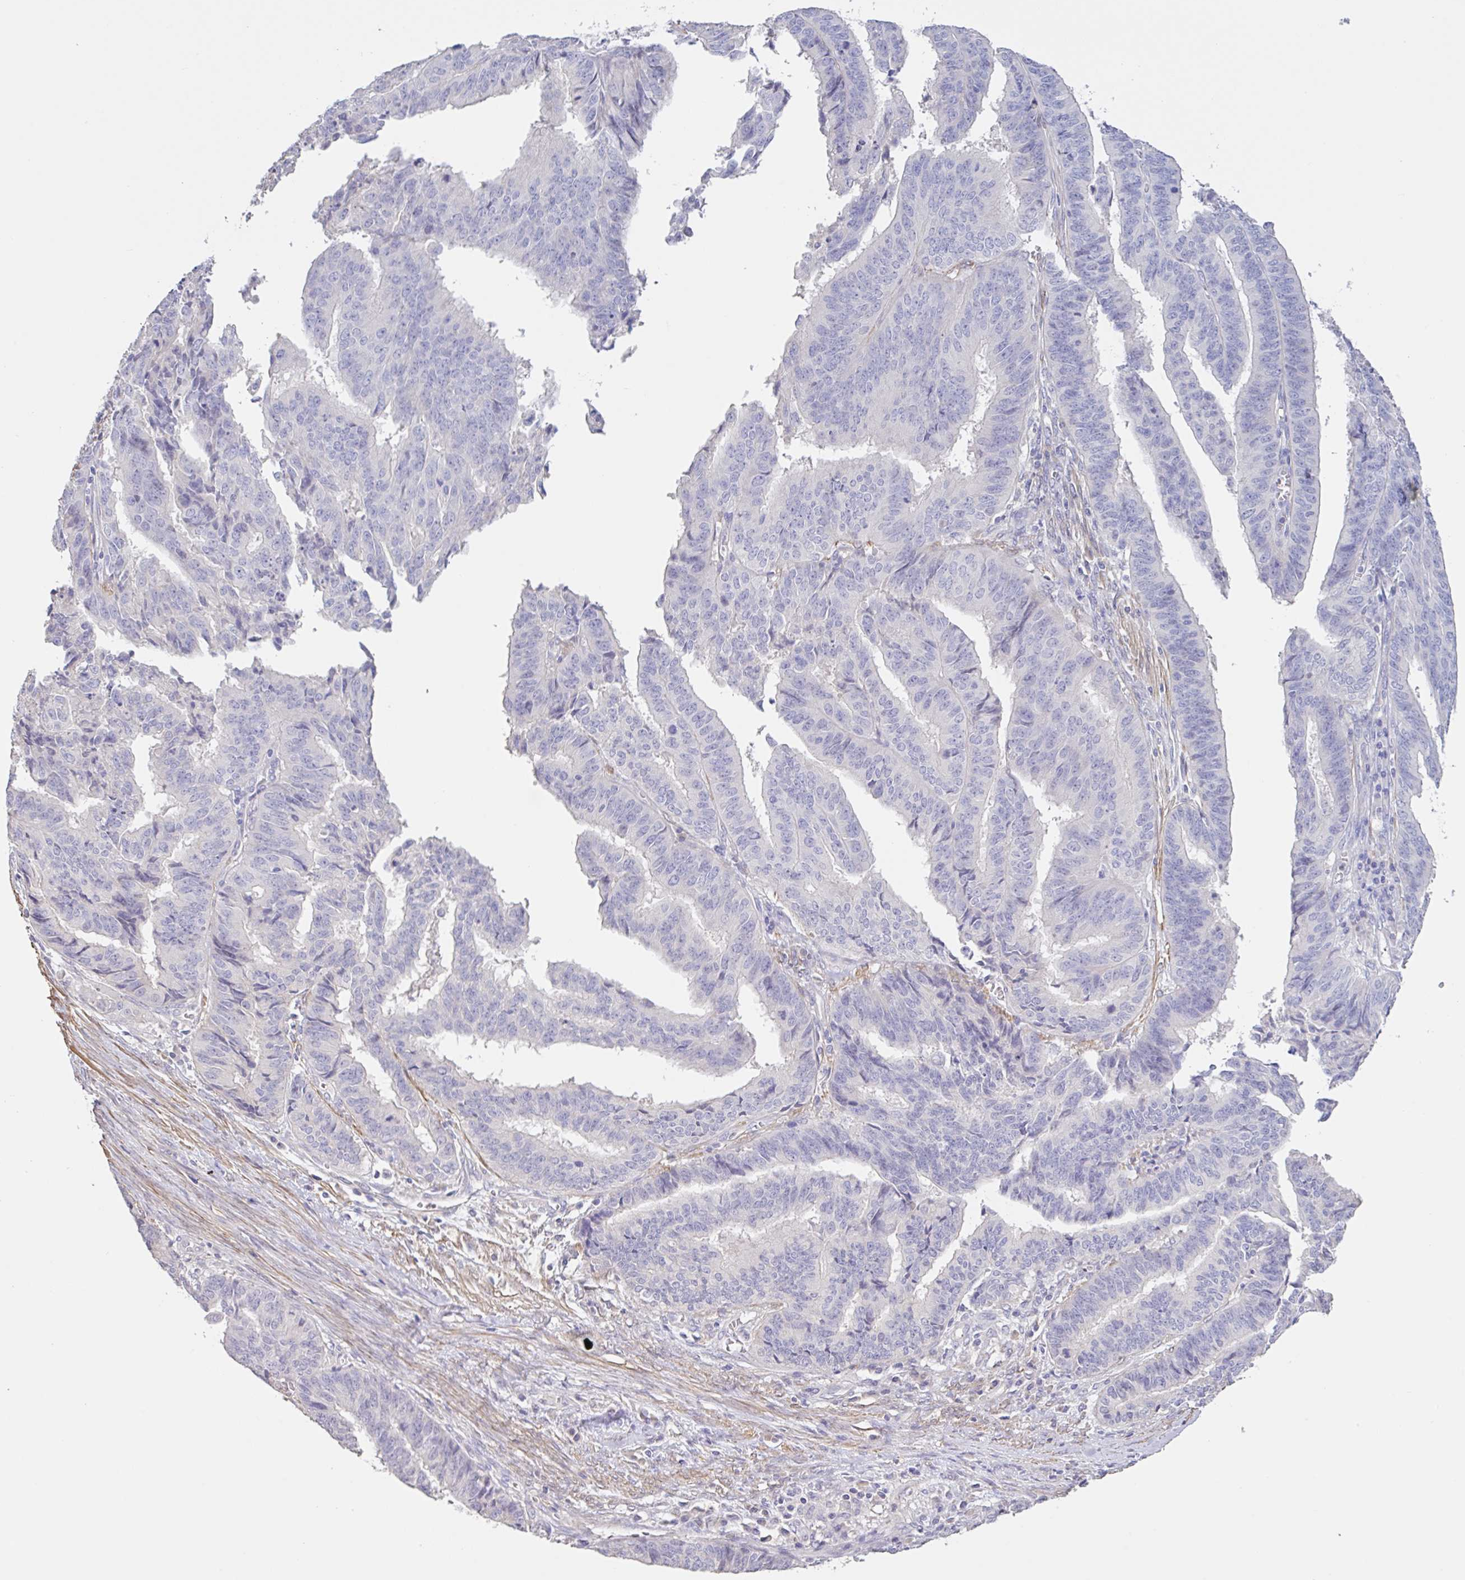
{"staining": {"intensity": "negative", "quantity": "none", "location": "none"}, "tissue": "endometrial cancer", "cell_type": "Tumor cells", "image_type": "cancer", "snomed": [{"axis": "morphology", "description": "Adenocarcinoma, NOS"}, {"axis": "topography", "description": "Endometrium"}], "caption": "This micrograph is of adenocarcinoma (endometrial) stained with immunohistochemistry to label a protein in brown with the nuclei are counter-stained blue. There is no positivity in tumor cells.", "gene": "PYGM", "patient": {"sex": "female", "age": 65}}